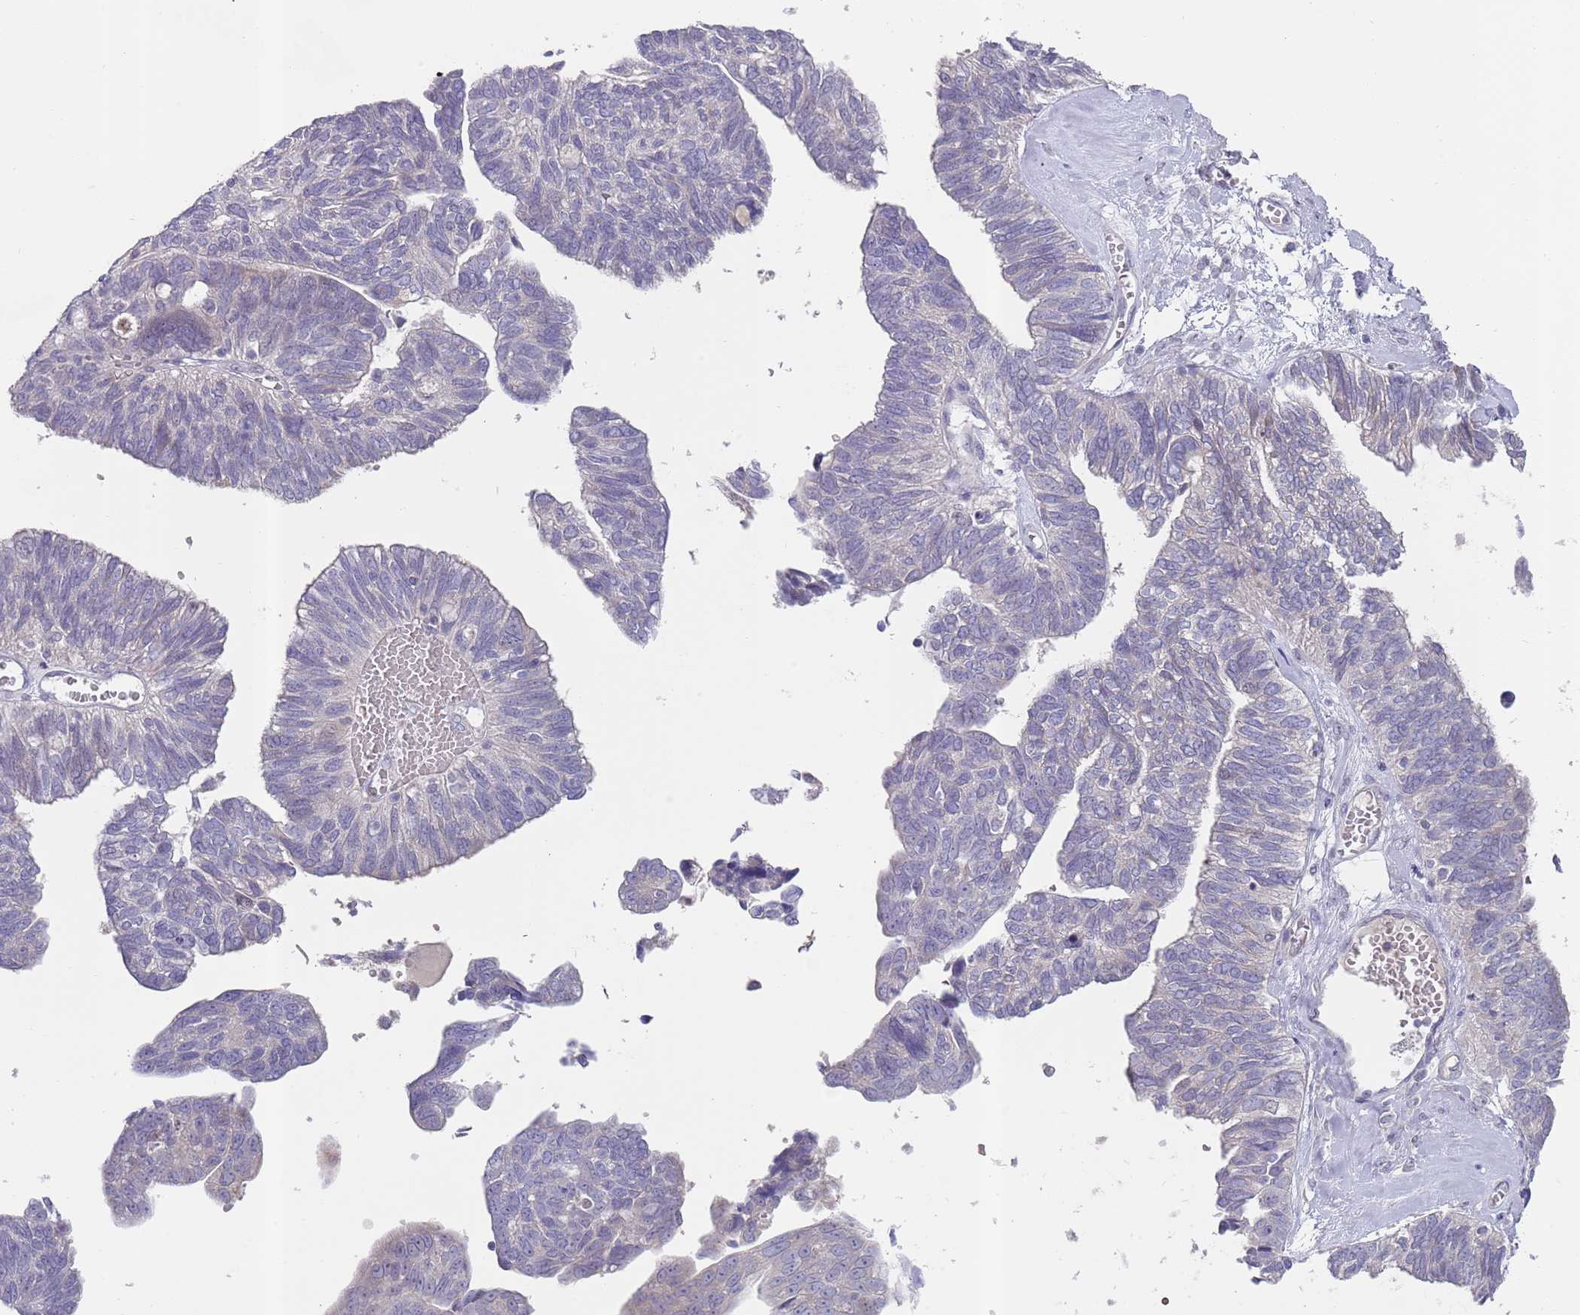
{"staining": {"intensity": "negative", "quantity": "none", "location": "none"}, "tissue": "ovarian cancer", "cell_type": "Tumor cells", "image_type": "cancer", "snomed": [{"axis": "morphology", "description": "Cystadenocarcinoma, serous, NOS"}, {"axis": "topography", "description": "Ovary"}], "caption": "This is an immunohistochemistry photomicrograph of human ovarian cancer (serous cystadenocarcinoma). There is no positivity in tumor cells.", "gene": "PRAC1", "patient": {"sex": "female", "age": 79}}